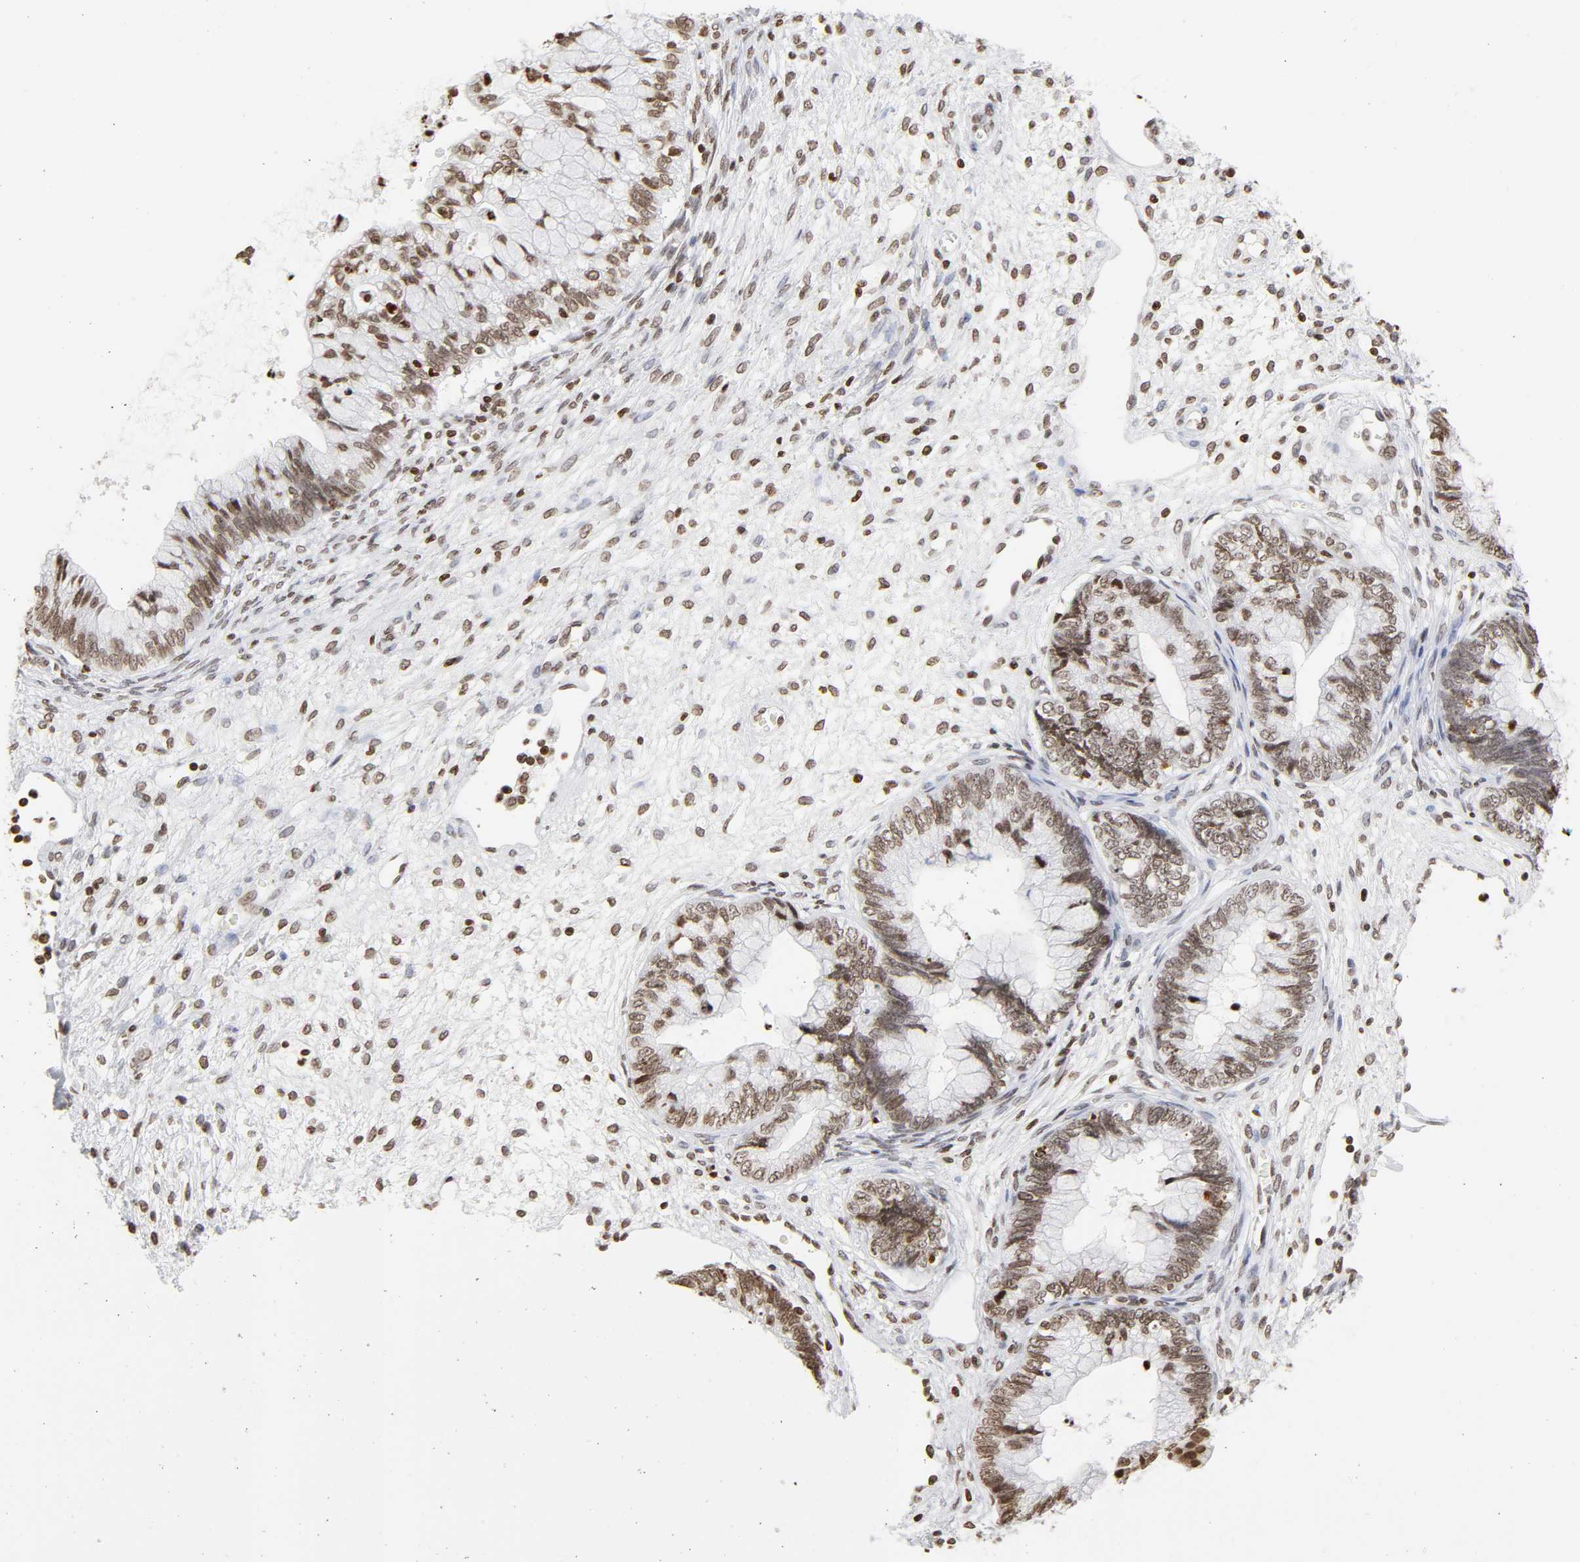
{"staining": {"intensity": "moderate", "quantity": ">75%", "location": "nuclear"}, "tissue": "cervical cancer", "cell_type": "Tumor cells", "image_type": "cancer", "snomed": [{"axis": "morphology", "description": "Adenocarcinoma, NOS"}, {"axis": "topography", "description": "Cervix"}], "caption": "Cervical cancer (adenocarcinoma) was stained to show a protein in brown. There is medium levels of moderate nuclear positivity in about >75% of tumor cells.", "gene": "H2AC12", "patient": {"sex": "female", "age": 44}}